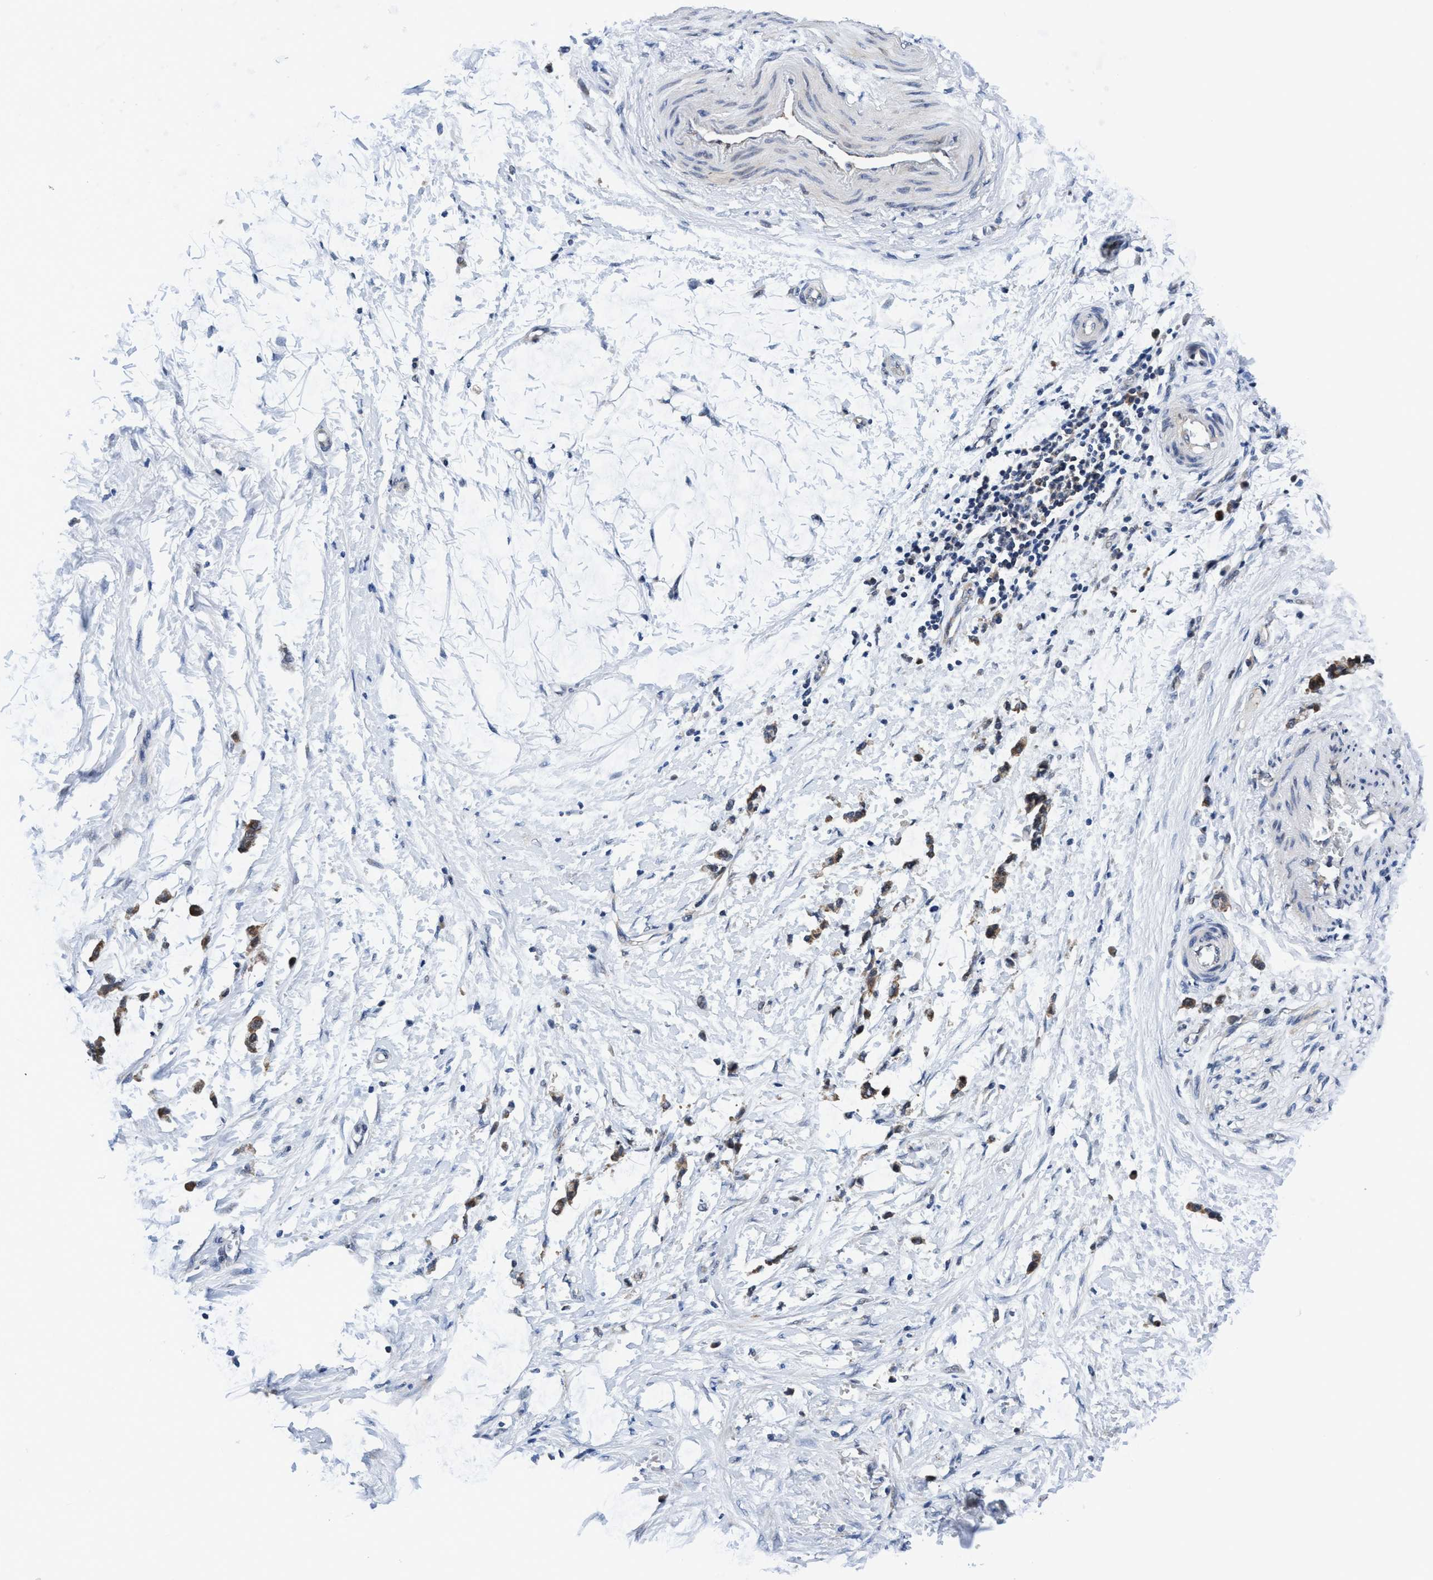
{"staining": {"intensity": "negative", "quantity": "none", "location": "none"}, "tissue": "adipose tissue", "cell_type": "Adipocytes", "image_type": "normal", "snomed": [{"axis": "morphology", "description": "Normal tissue, NOS"}, {"axis": "morphology", "description": "Adenocarcinoma, NOS"}, {"axis": "topography", "description": "Colon"}, {"axis": "topography", "description": "Peripheral nerve tissue"}], "caption": "Protein analysis of normal adipose tissue displays no significant expression in adipocytes.", "gene": "AGAP2", "patient": {"sex": "male", "age": 14}}